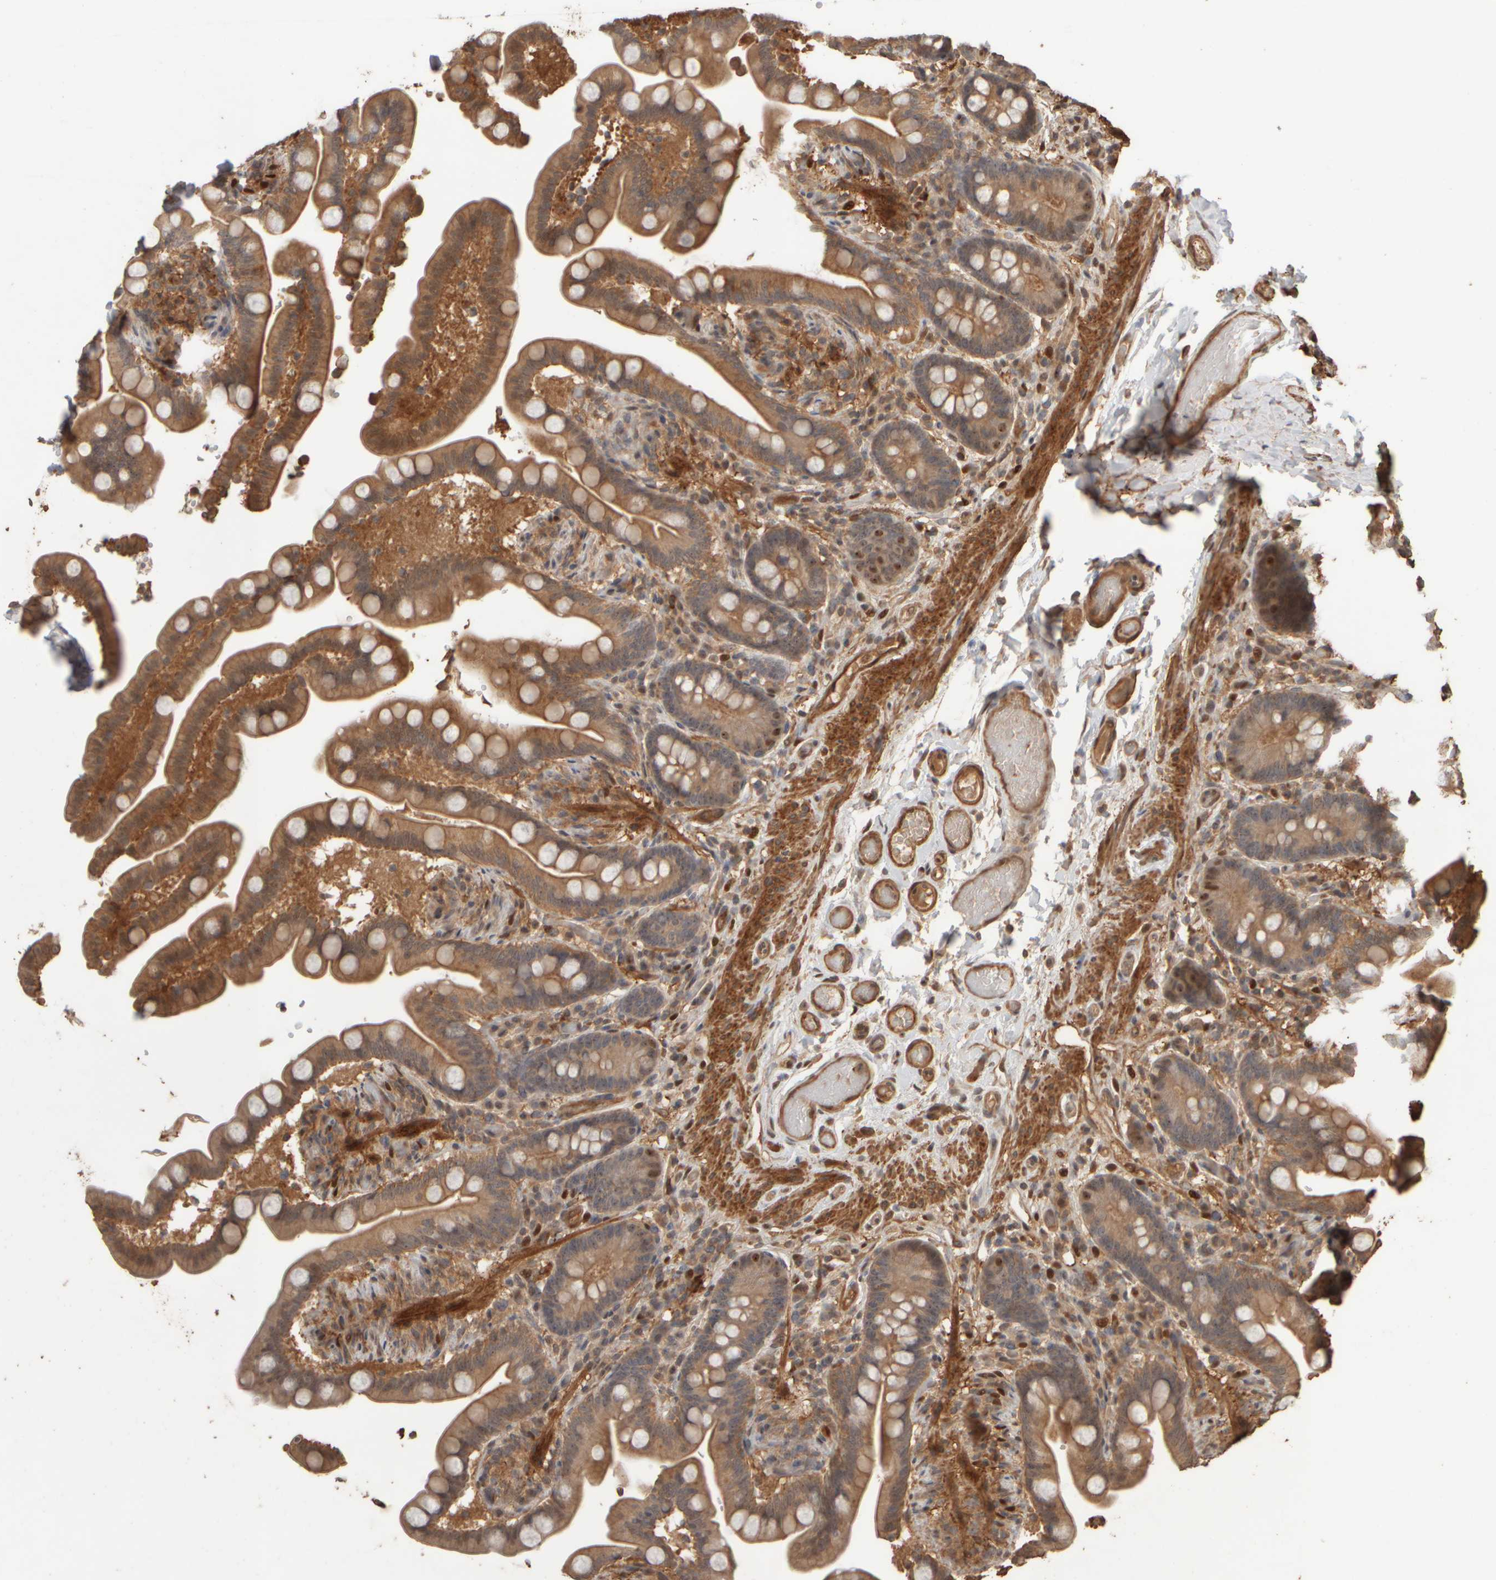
{"staining": {"intensity": "moderate", "quantity": ">75%", "location": "cytoplasmic/membranous"}, "tissue": "colon", "cell_type": "Endothelial cells", "image_type": "normal", "snomed": [{"axis": "morphology", "description": "Normal tissue, NOS"}, {"axis": "topography", "description": "Smooth muscle"}, {"axis": "topography", "description": "Colon"}], "caption": "A high-resolution image shows immunohistochemistry (IHC) staining of unremarkable colon, which demonstrates moderate cytoplasmic/membranous positivity in approximately >75% of endothelial cells. Using DAB (3,3'-diaminobenzidine) (brown) and hematoxylin (blue) stains, captured at high magnification using brightfield microscopy.", "gene": "SPHK1", "patient": {"sex": "male", "age": 73}}